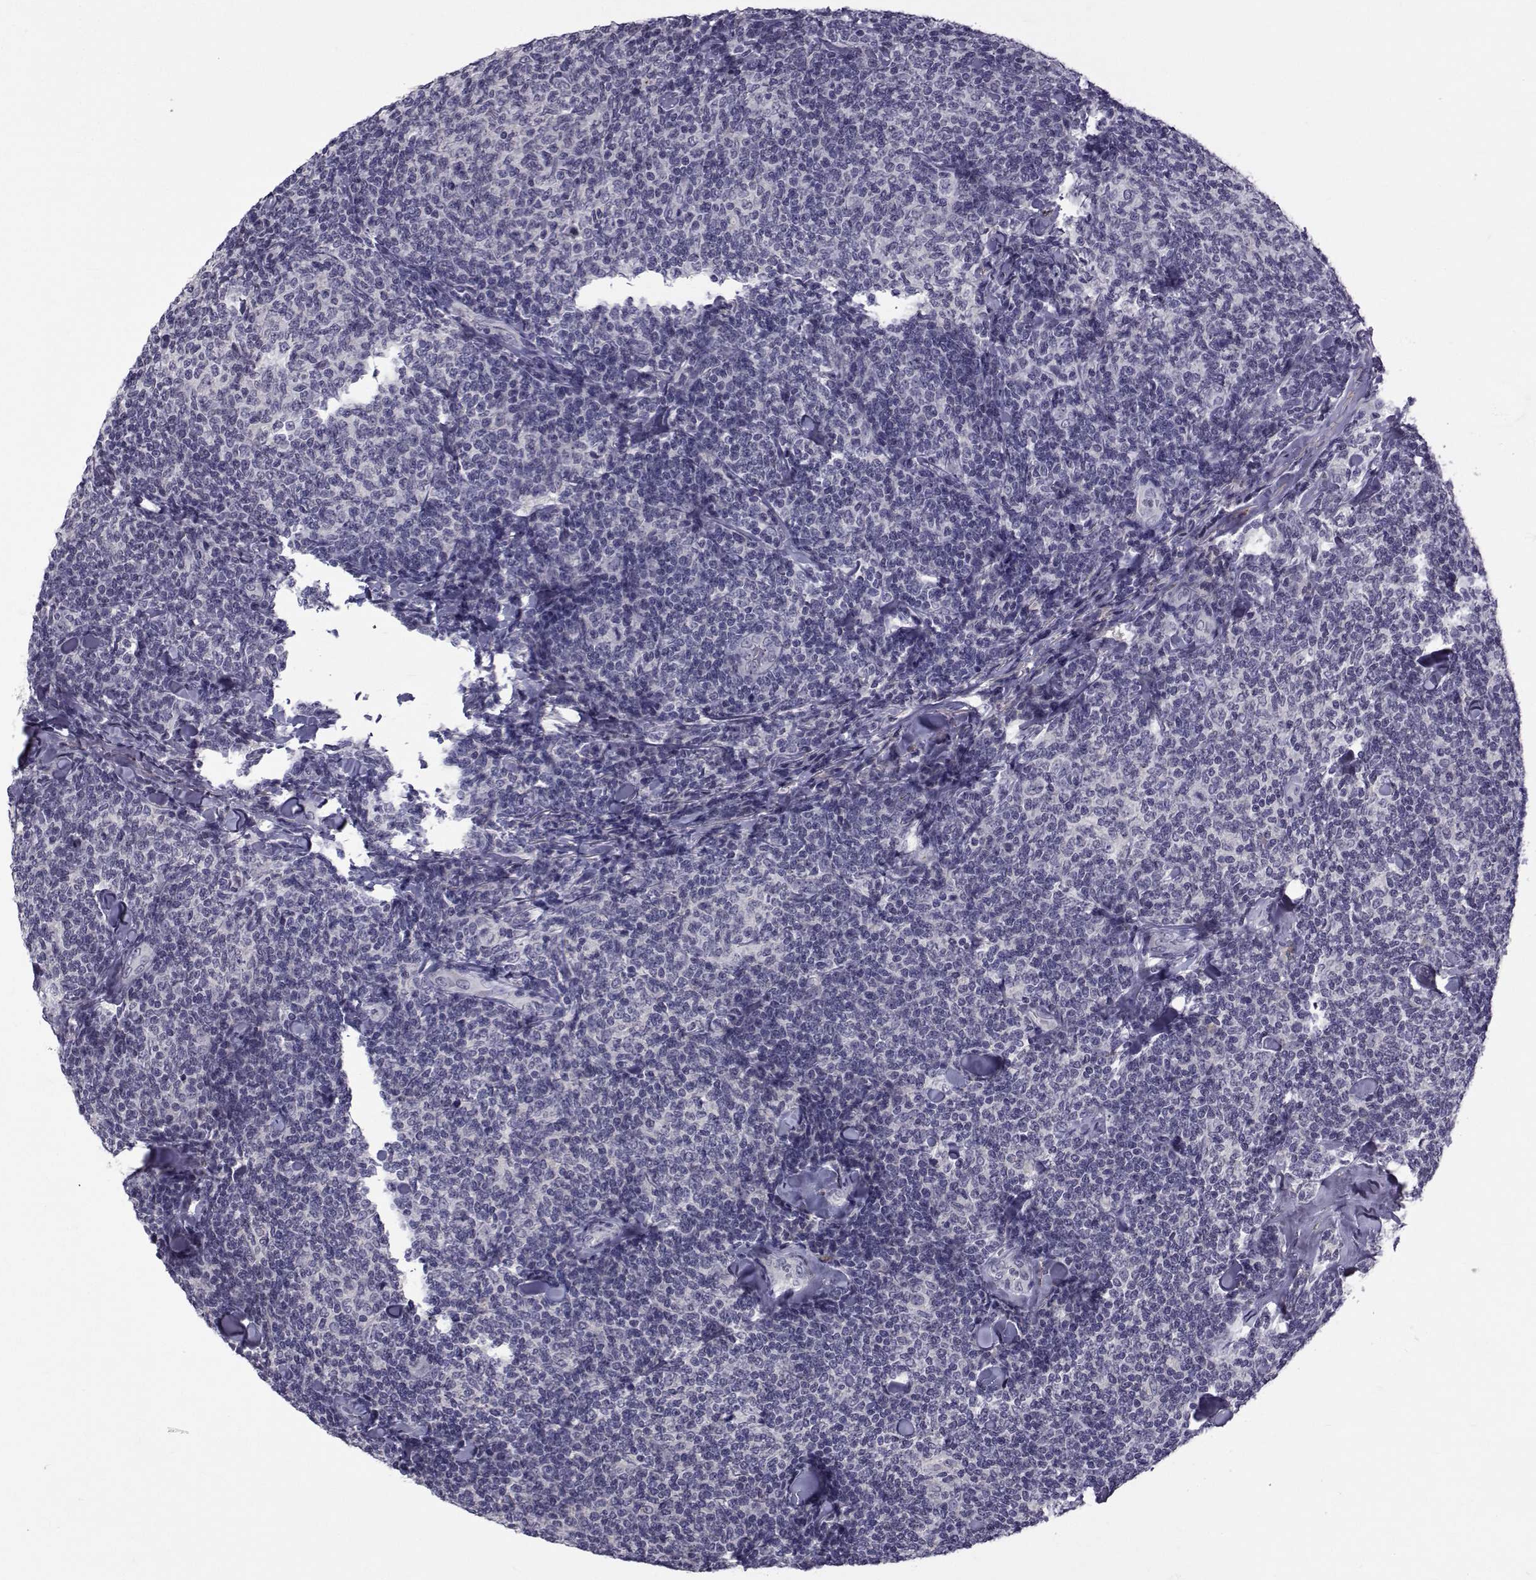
{"staining": {"intensity": "negative", "quantity": "none", "location": "none"}, "tissue": "lymphoma", "cell_type": "Tumor cells", "image_type": "cancer", "snomed": [{"axis": "morphology", "description": "Malignant lymphoma, non-Hodgkin's type, Low grade"}, {"axis": "topography", "description": "Lymph node"}], "caption": "Immunohistochemistry (IHC) micrograph of neoplastic tissue: low-grade malignant lymphoma, non-Hodgkin's type stained with DAB reveals no significant protein expression in tumor cells.", "gene": "TNFRSF11B", "patient": {"sex": "female", "age": 56}}